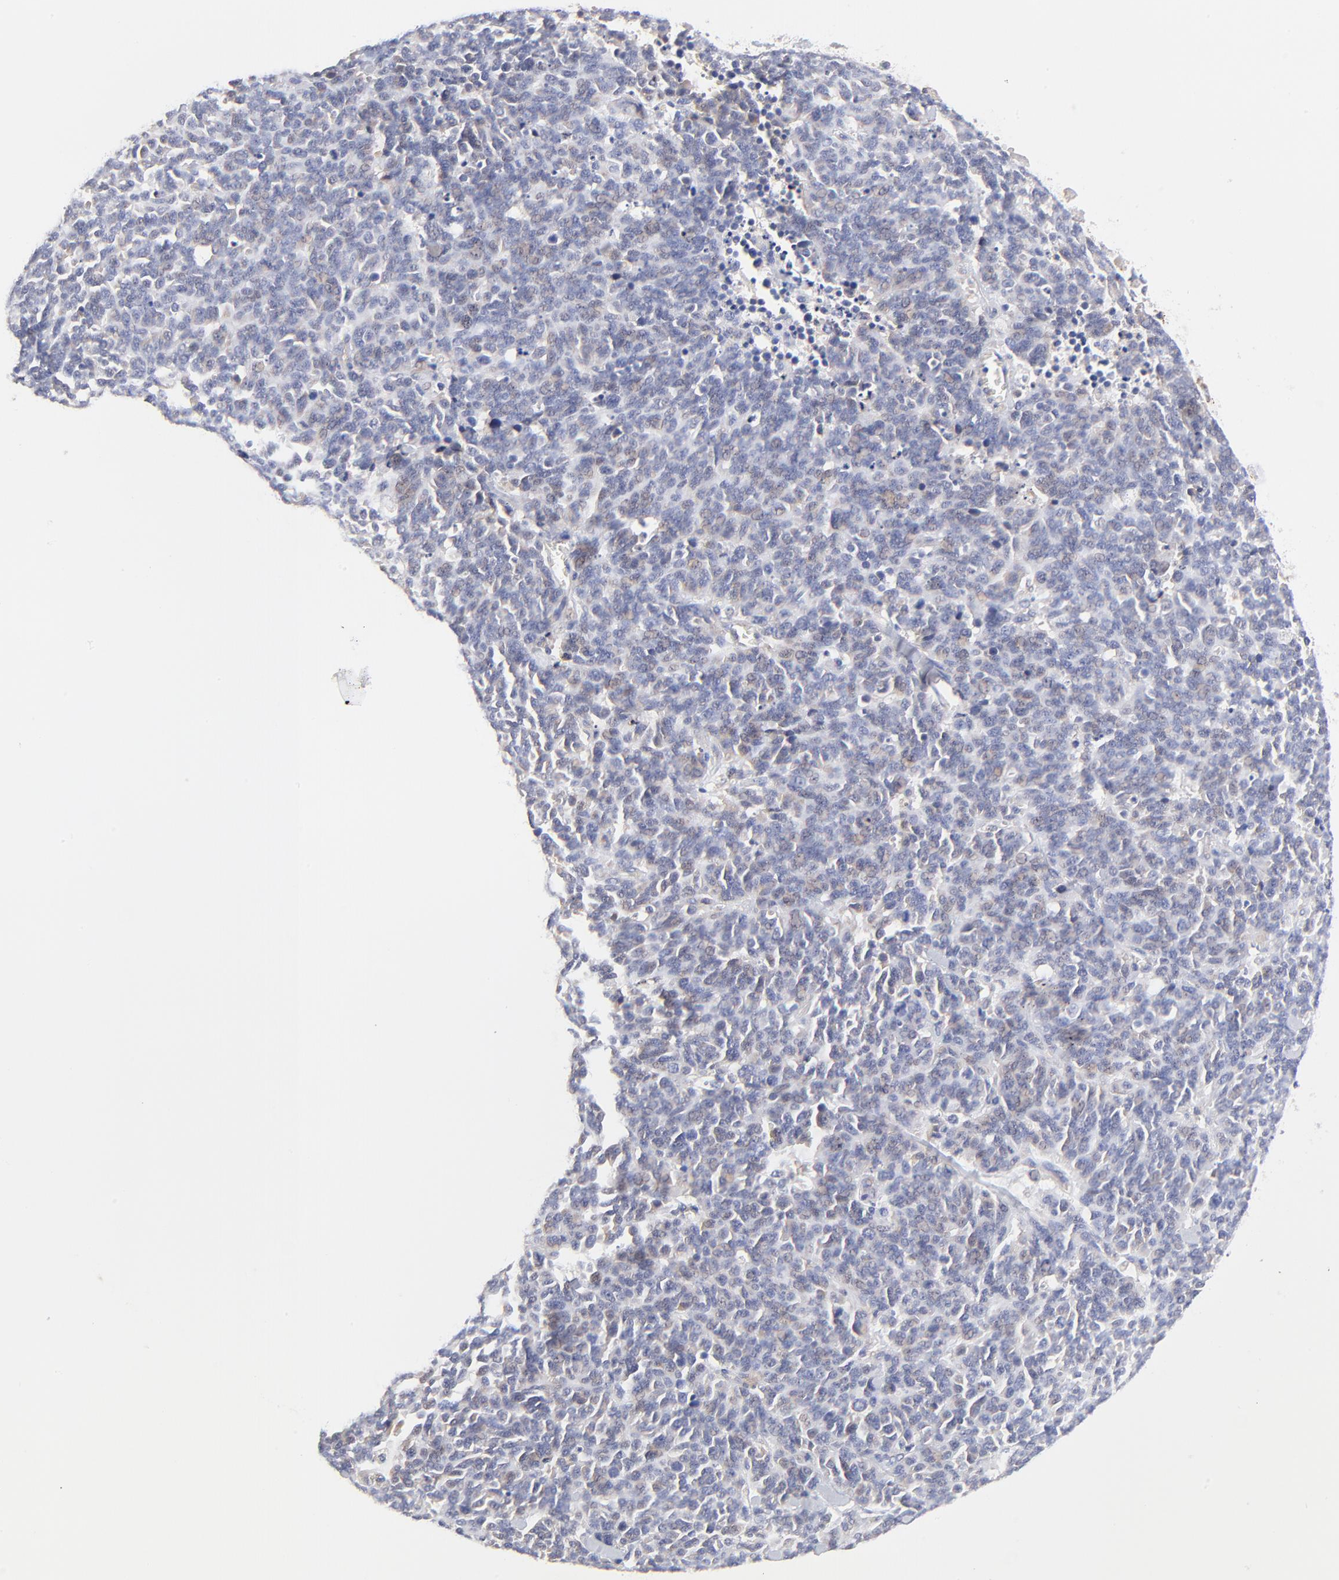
{"staining": {"intensity": "weak", "quantity": "<25%", "location": "cytoplasmic/membranous"}, "tissue": "lung cancer", "cell_type": "Tumor cells", "image_type": "cancer", "snomed": [{"axis": "morphology", "description": "Neoplasm, malignant, NOS"}, {"axis": "topography", "description": "Lung"}], "caption": "Immunohistochemical staining of human lung neoplasm (malignant) demonstrates no significant positivity in tumor cells.", "gene": "PTK7", "patient": {"sex": "female", "age": 58}}